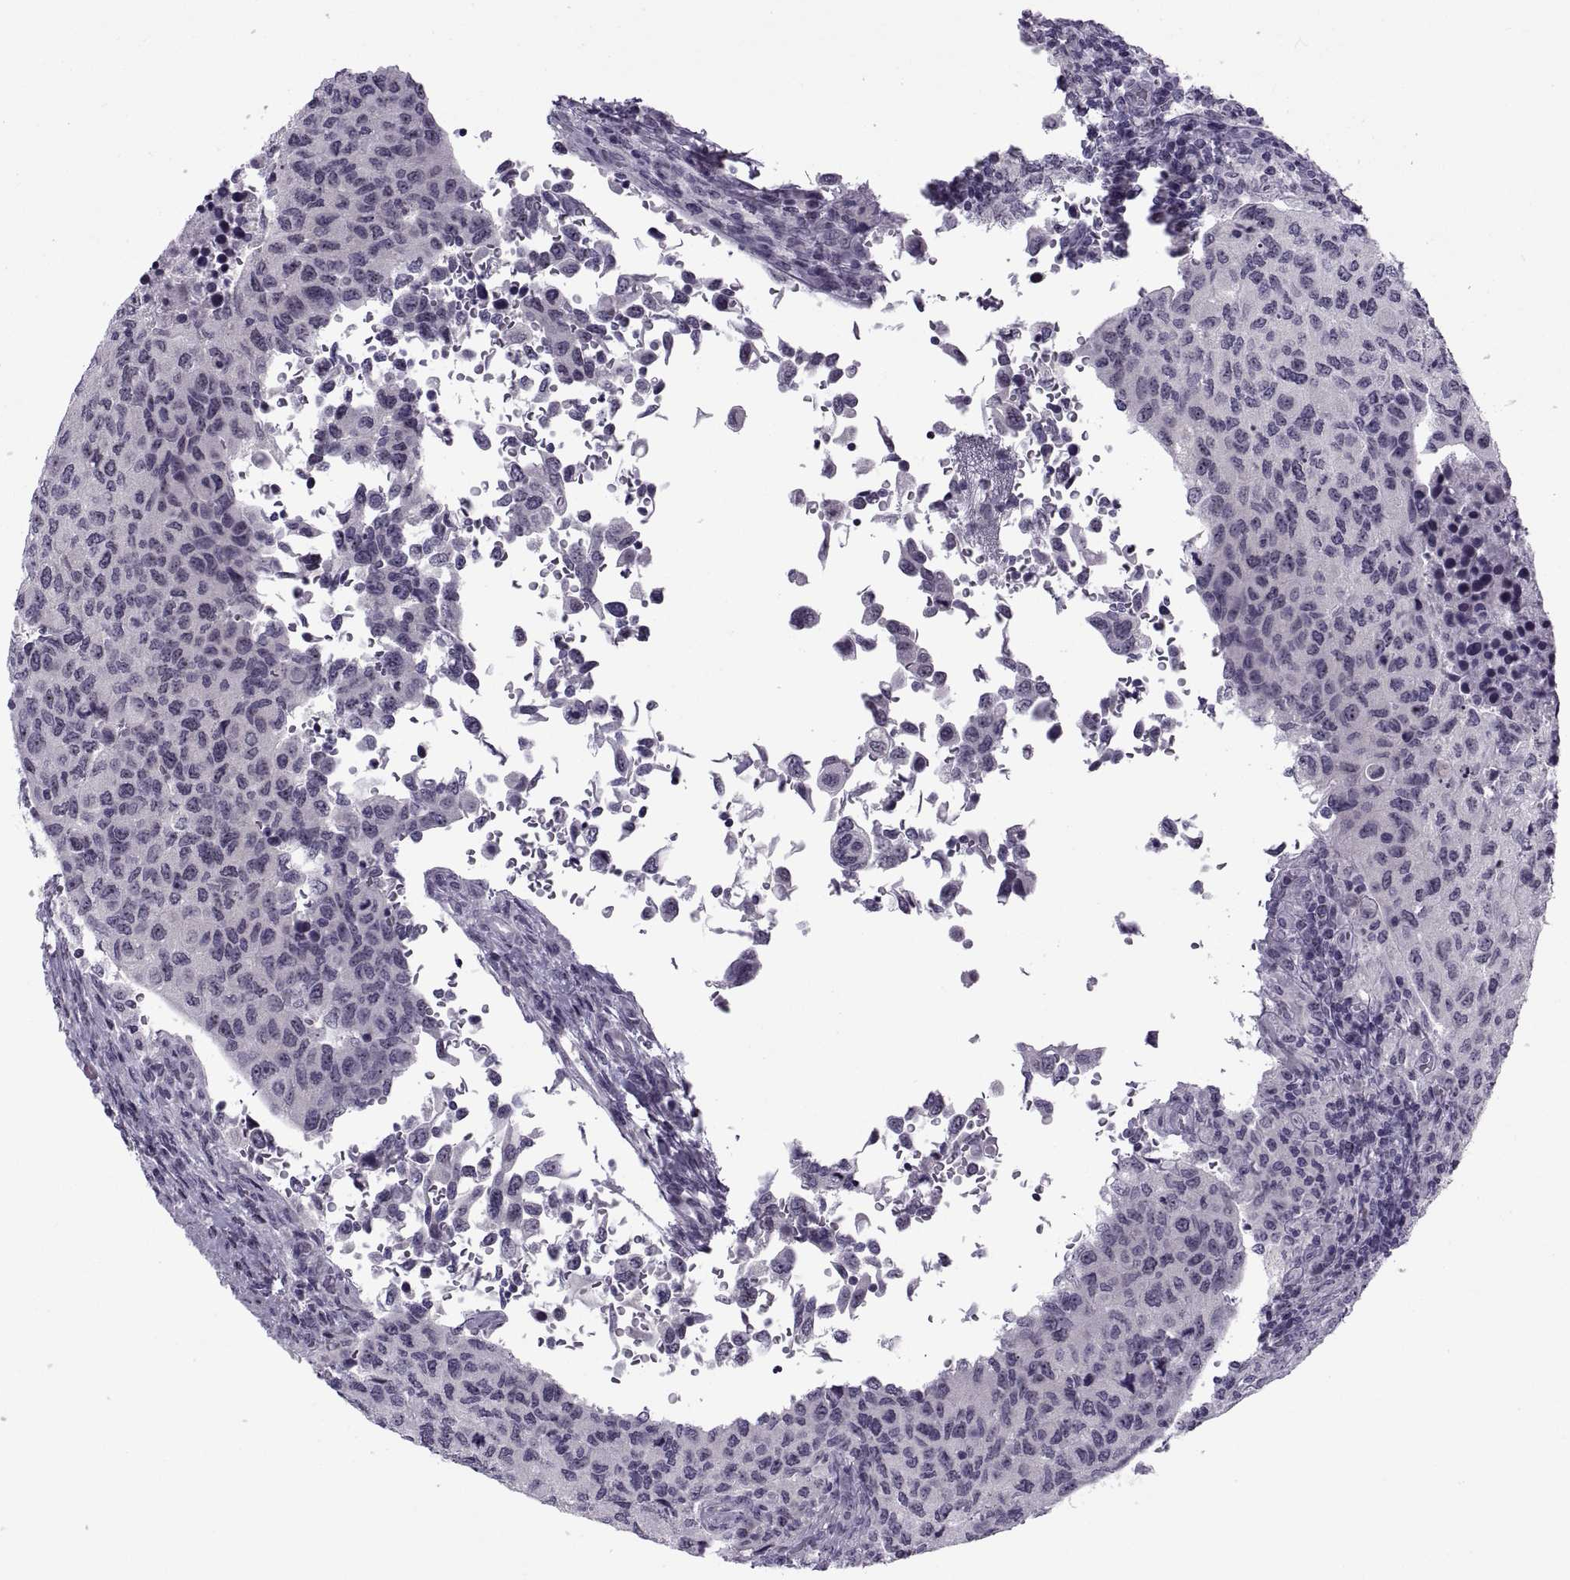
{"staining": {"intensity": "negative", "quantity": "none", "location": "none"}, "tissue": "urothelial cancer", "cell_type": "Tumor cells", "image_type": "cancer", "snomed": [{"axis": "morphology", "description": "Urothelial carcinoma, High grade"}, {"axis": "topography", "description": "Urinary bladder"}], "caption": "IHC of human urothelial cancer shows no expression in tumor cells.", "gene": "TBC1D3G", "patient": {"sex": "female", "age": 78}}